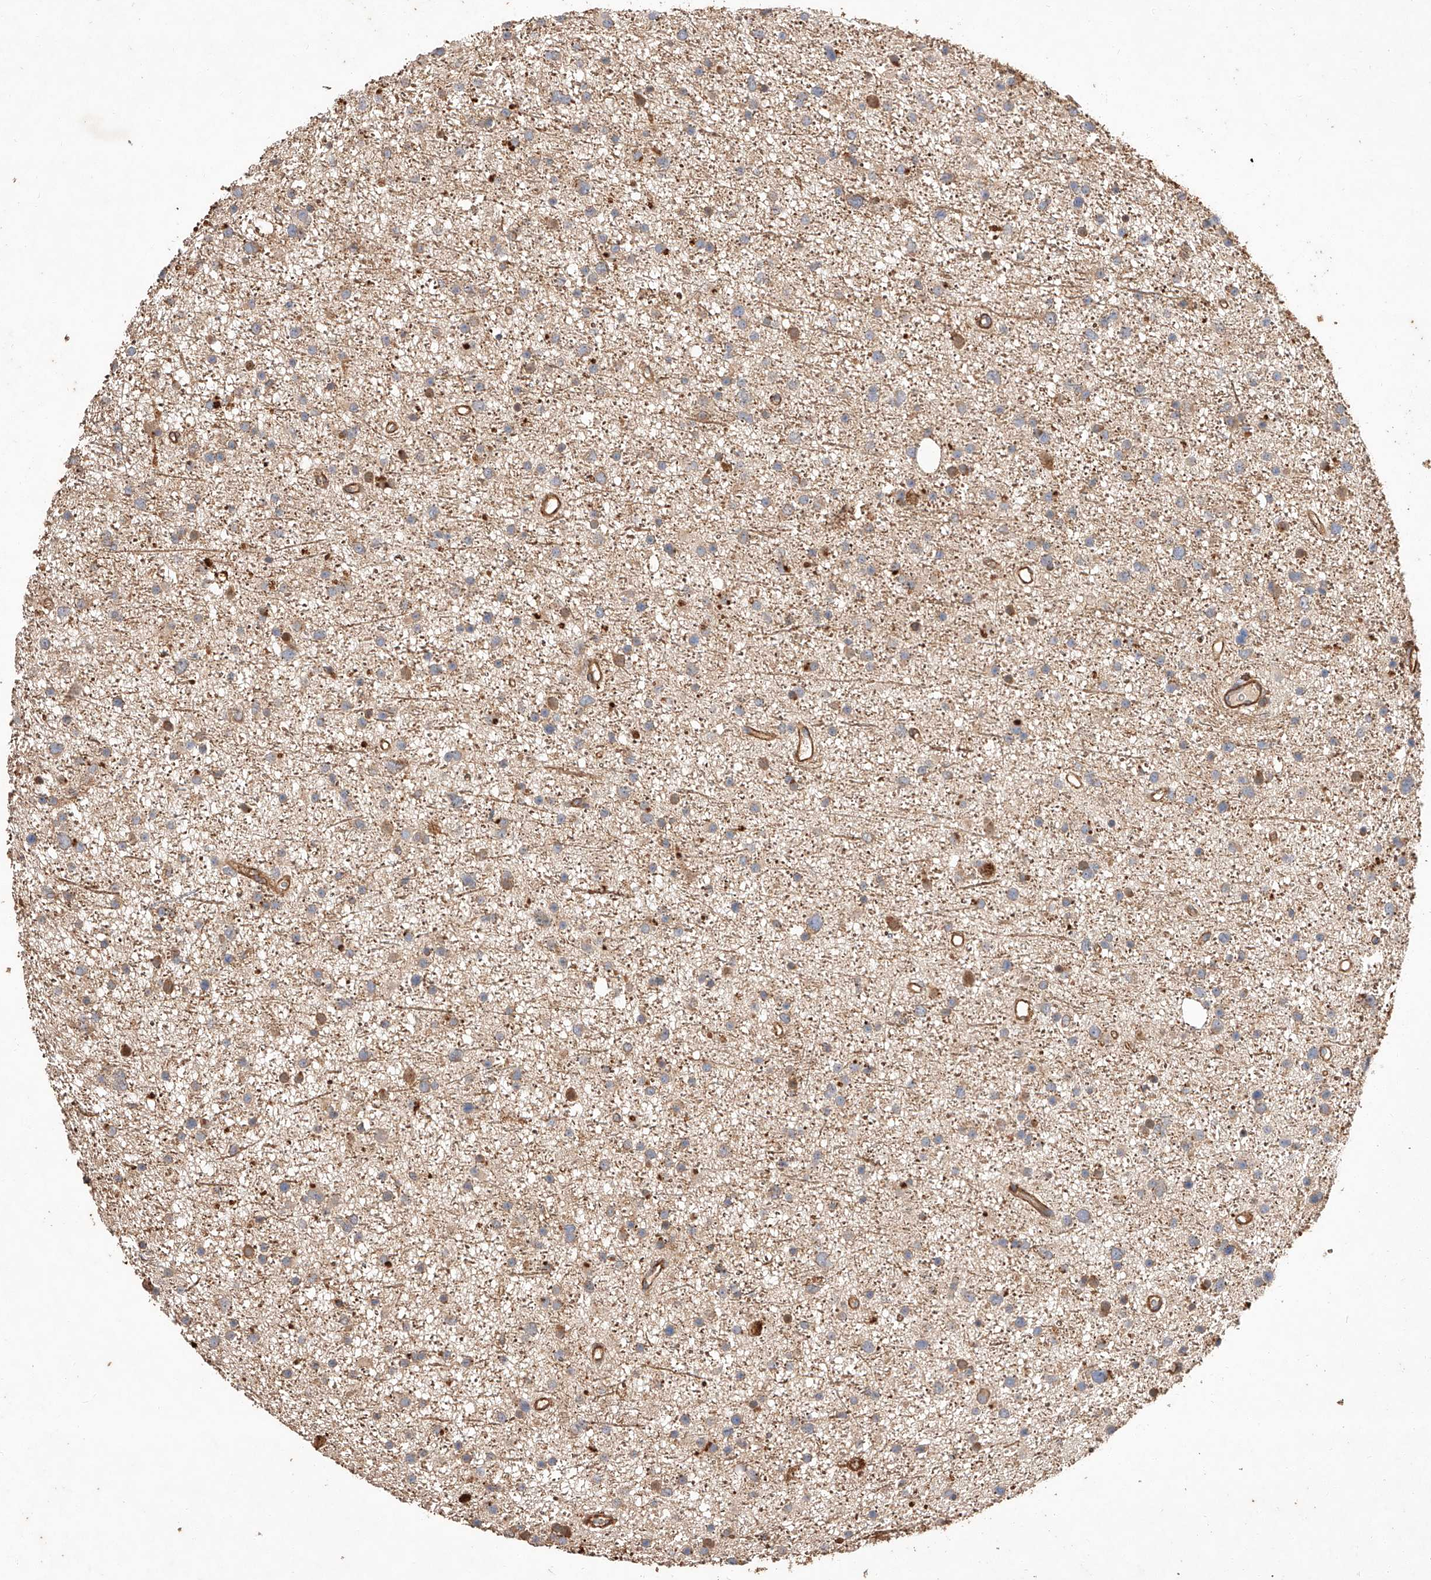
{"staining": {"intensity": "weak", "quantity": "25%-75%", "location": "cytoplasmic/membranous"}, "tissue": "glioma", "cell_type": "Tumor cells", "image_type": "cancer", "snomed": [{"axis": "morphology", "description": "Glioma, malignant, Low grade"}, {"axis": "topography", "description": "Cerebral cortex"}], "caption": "A low amount of weak cytoplasmic/membranous positivity is appreciated in approximately 25%-75% of tumor cells in malignant glioma (low-grade) tissue.", "gene": "GHDC", "patient": {"sex": "female", "age": 39}}